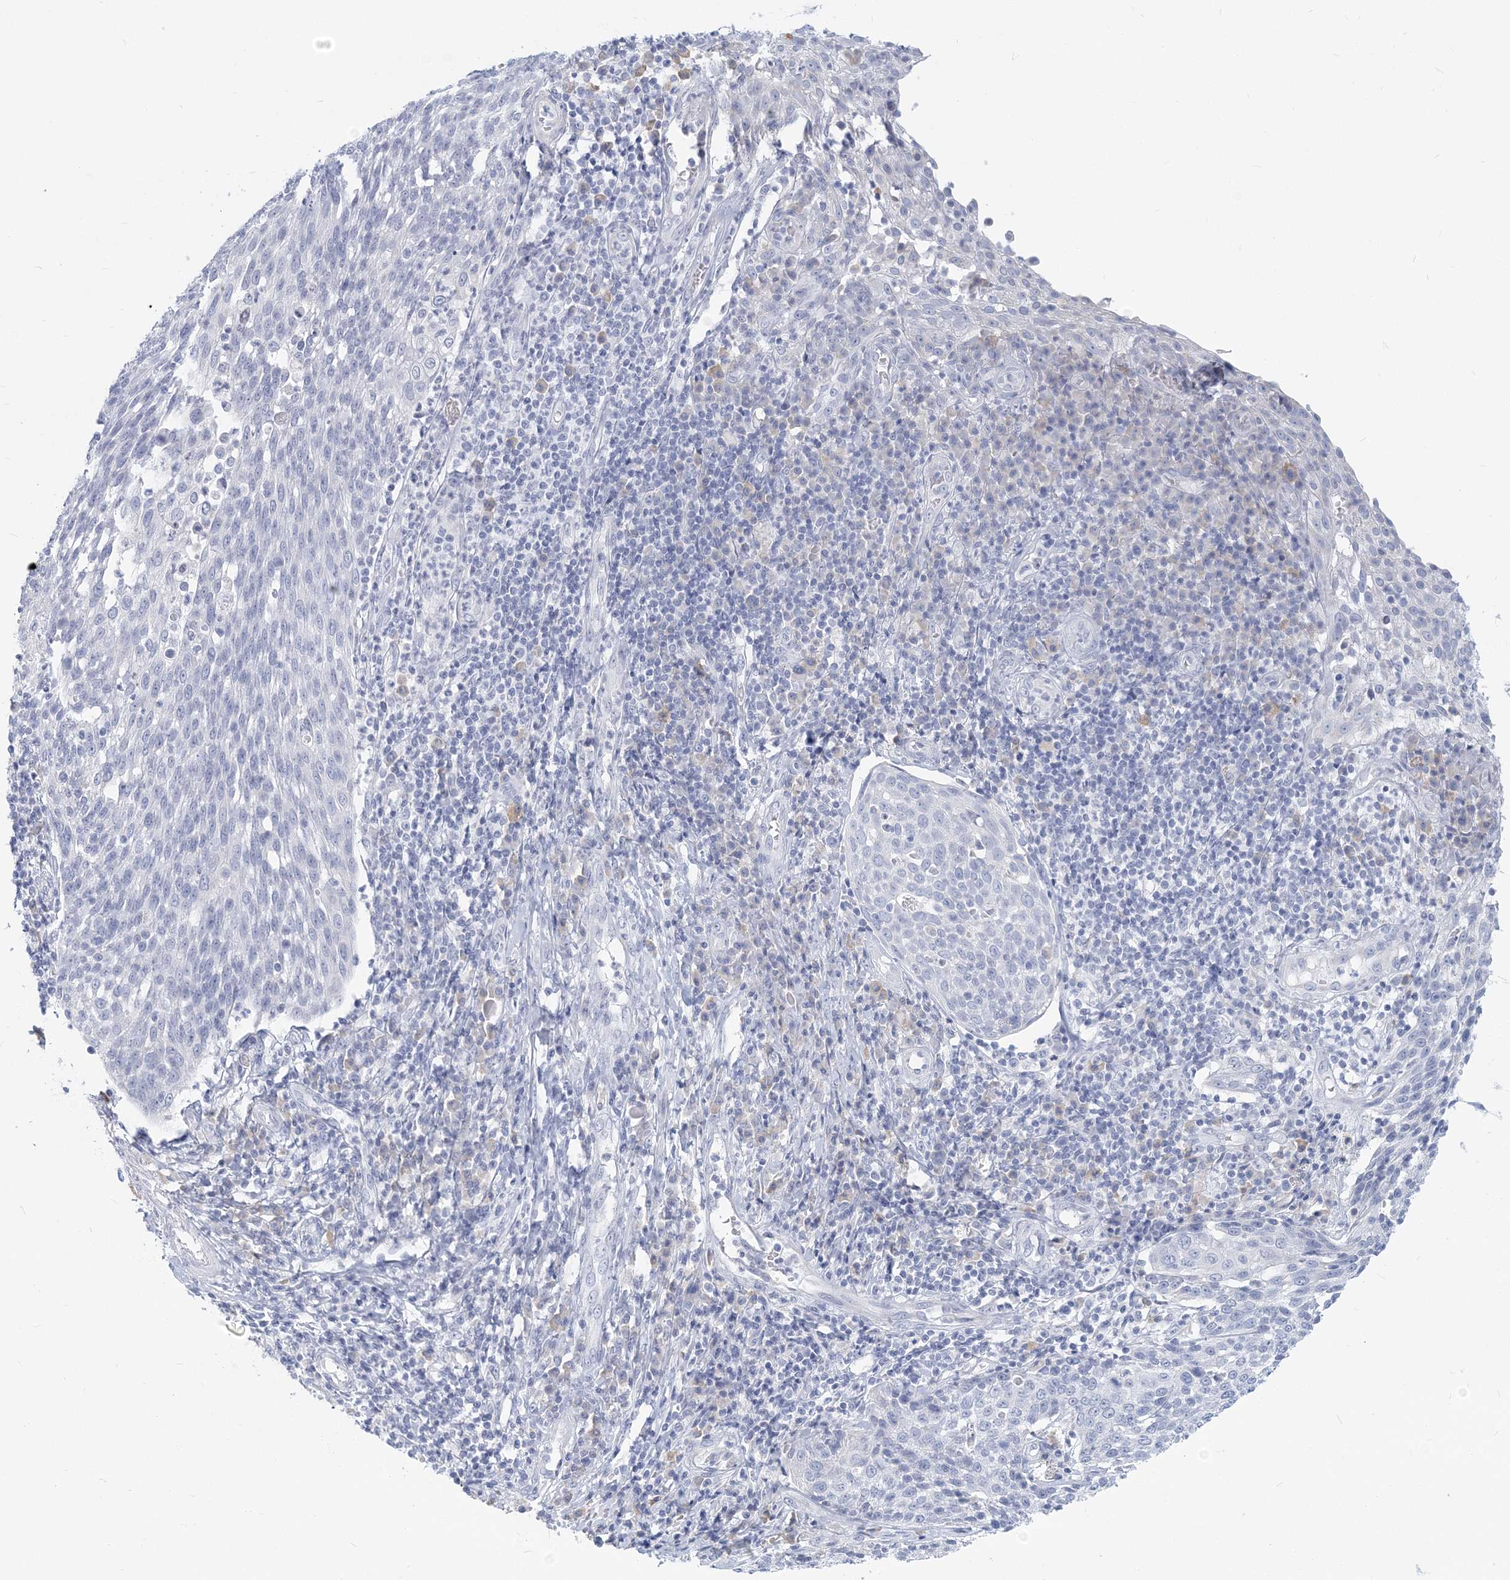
{"staining": {"intensity": "negative", "quantity": "none", "location": "none"}, "tissue": "cervical cancer", "cell_type": "Tumor cells", "image_type": "cancer", "snomed": [{"axis": "morphology", "description": "Squamous cell carcinoma, NOS"}, {"axis": "topography", "description": "Cervix"}], "caption": "Immunohistochemical staining of human cervical cancer (squamous cell carcinoma) exhibits no significant positivity in tumor cells.", "gene": "CSN1S1", "patient": {"sex": "female", "age": 34}}